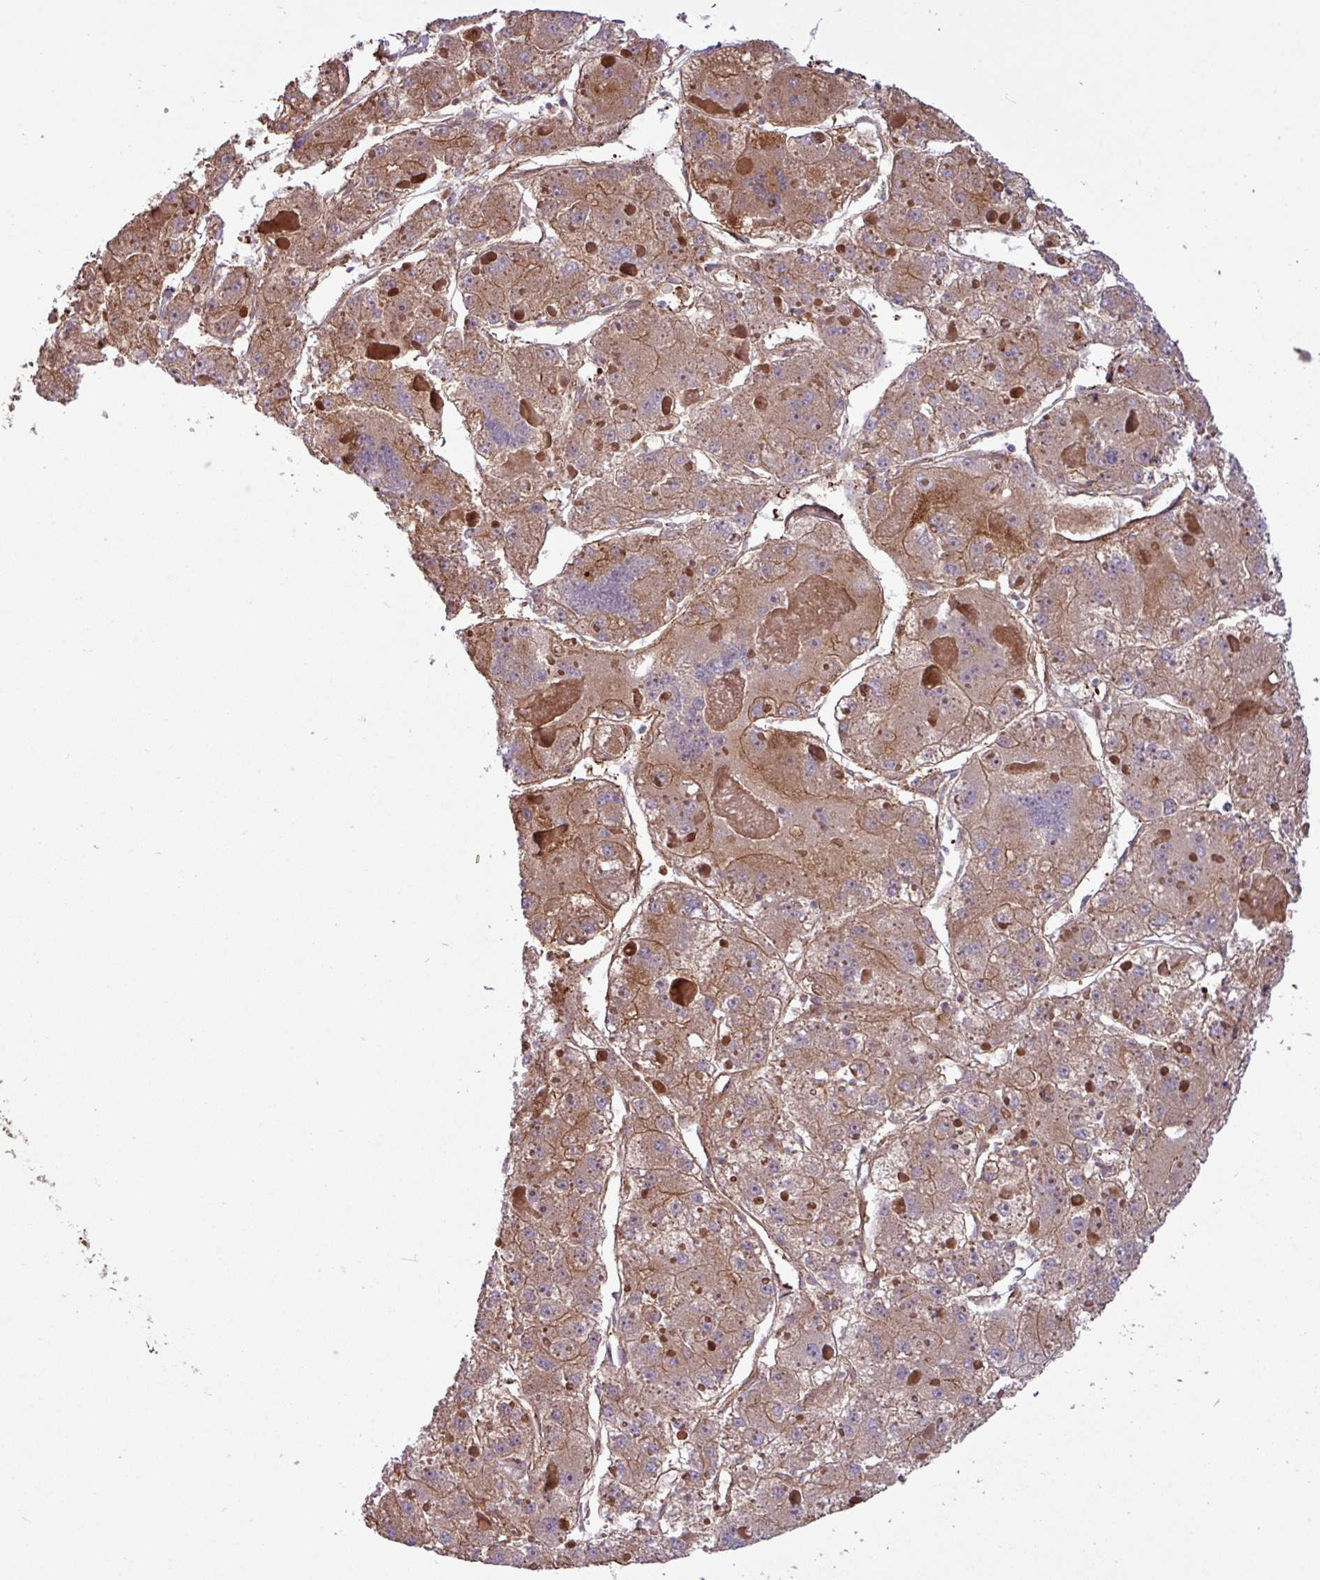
{"staining": {"intensity": "moderate", "quantity": ">75%", "location": "cytoplasmic/membranous"}, "tissue": "liver cancer", "cell_type": "Tumor cells", "image_type": "cancer", "snomed": [{"axis": "morphology", "description": "Carcinoma, Hepatocellular, NOS"}, {"axis": "topography", "description": "Liver"}], "caption": "Human liver hepatocellular carcinoma stained with a brown dye exhibits moderate cytoplasmic/membranous positive expression in about >75% of tumor cells.", "gene": "ZNF300", "patient": {"sex": "female", "age": 73}}